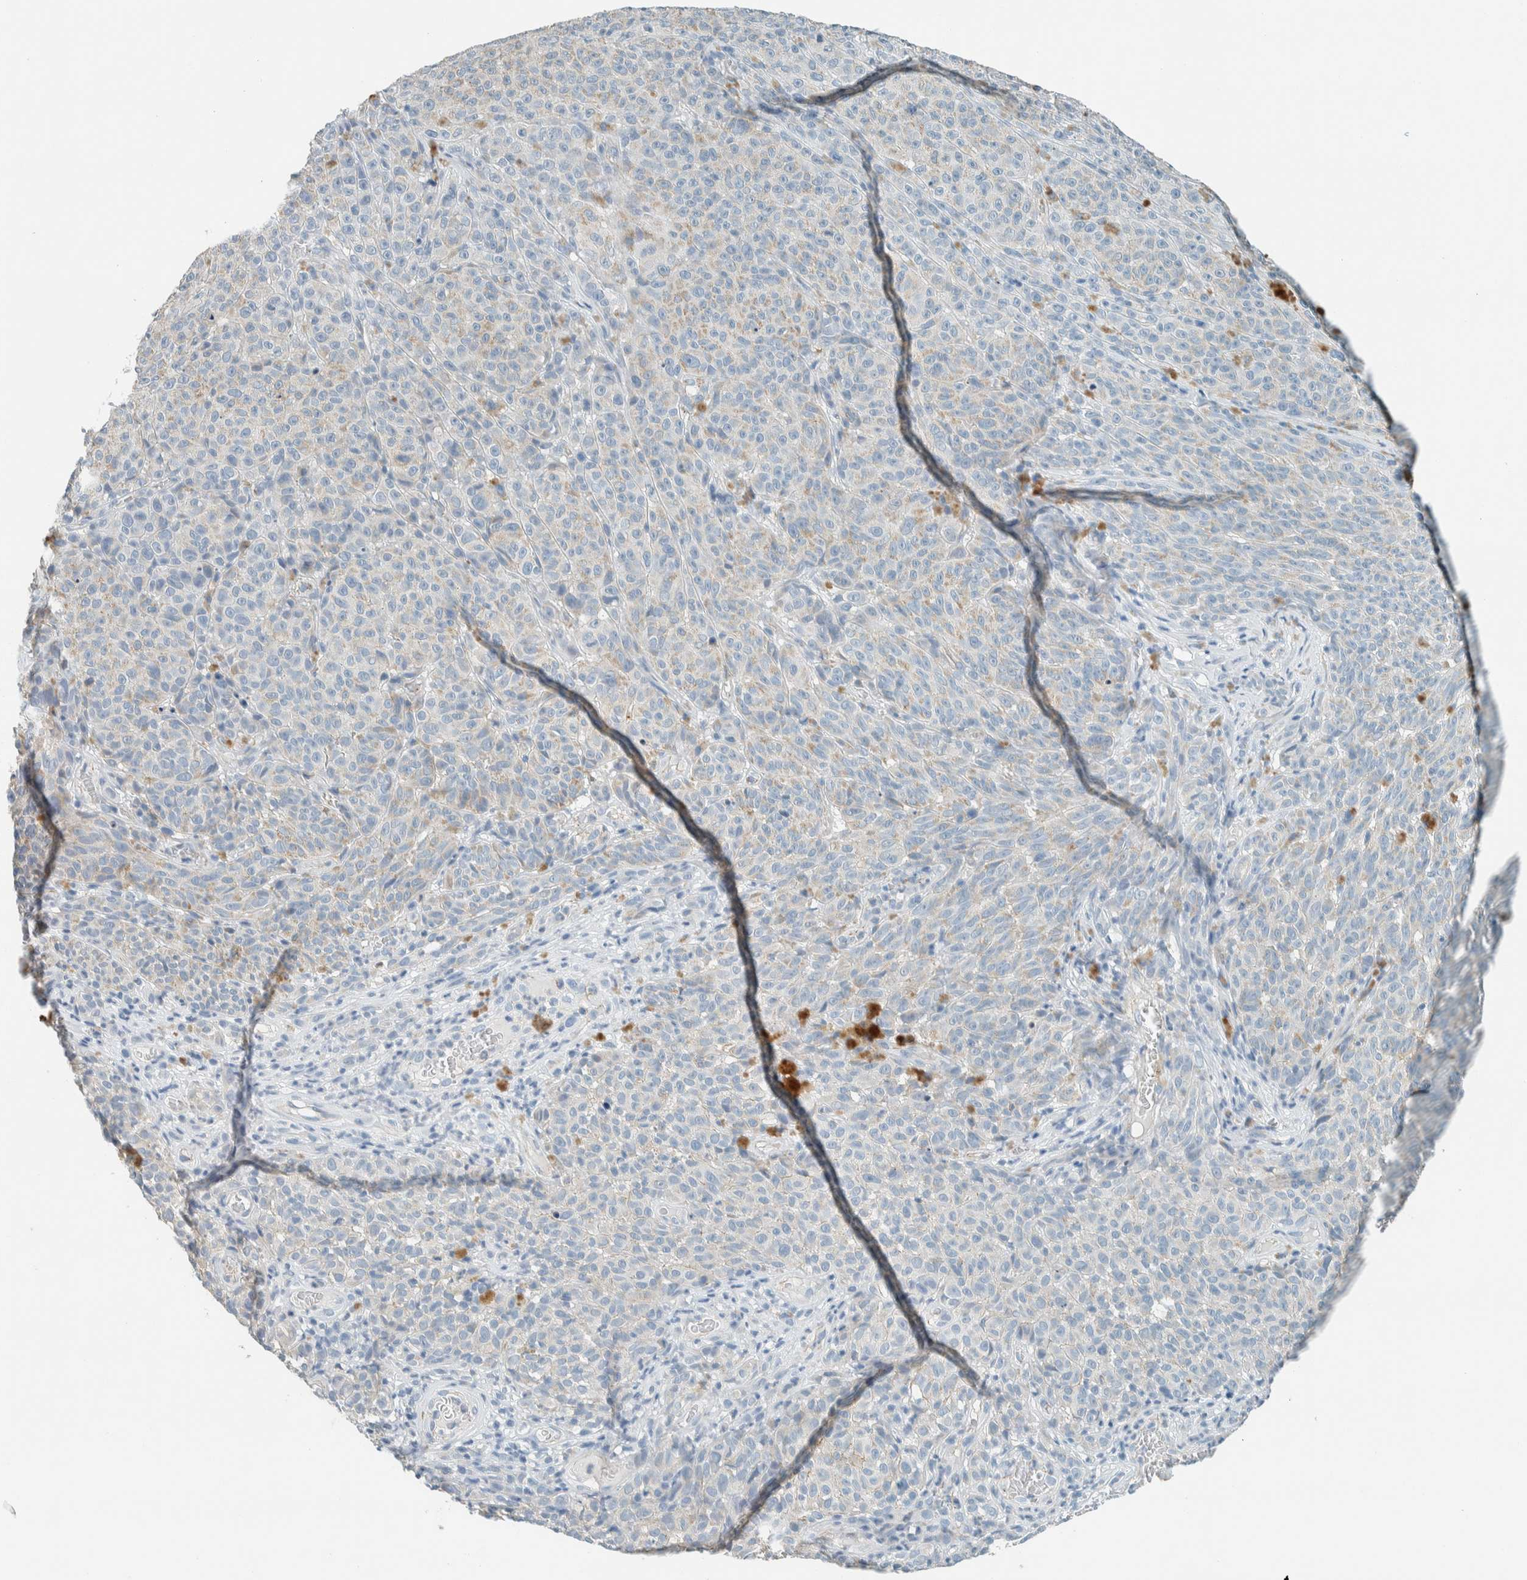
{"staining": {"intensity": "weak", "quantity": "<25%", "location": "cytoplasmic/membranous"}, "tissue": "melanoma", "cell_type": "Tumor cells", "image_type": "cancer", "snomed": [{"axis": "morphology", "description": "Malignant melanoma, NOS"}, {"axis": "topography", "description": "Skin"}], "caption": "There is no significant staining in tumor cells of melanoma.", "gene": "SLFN12", "patient": {"sex": "female", "age": 82}}